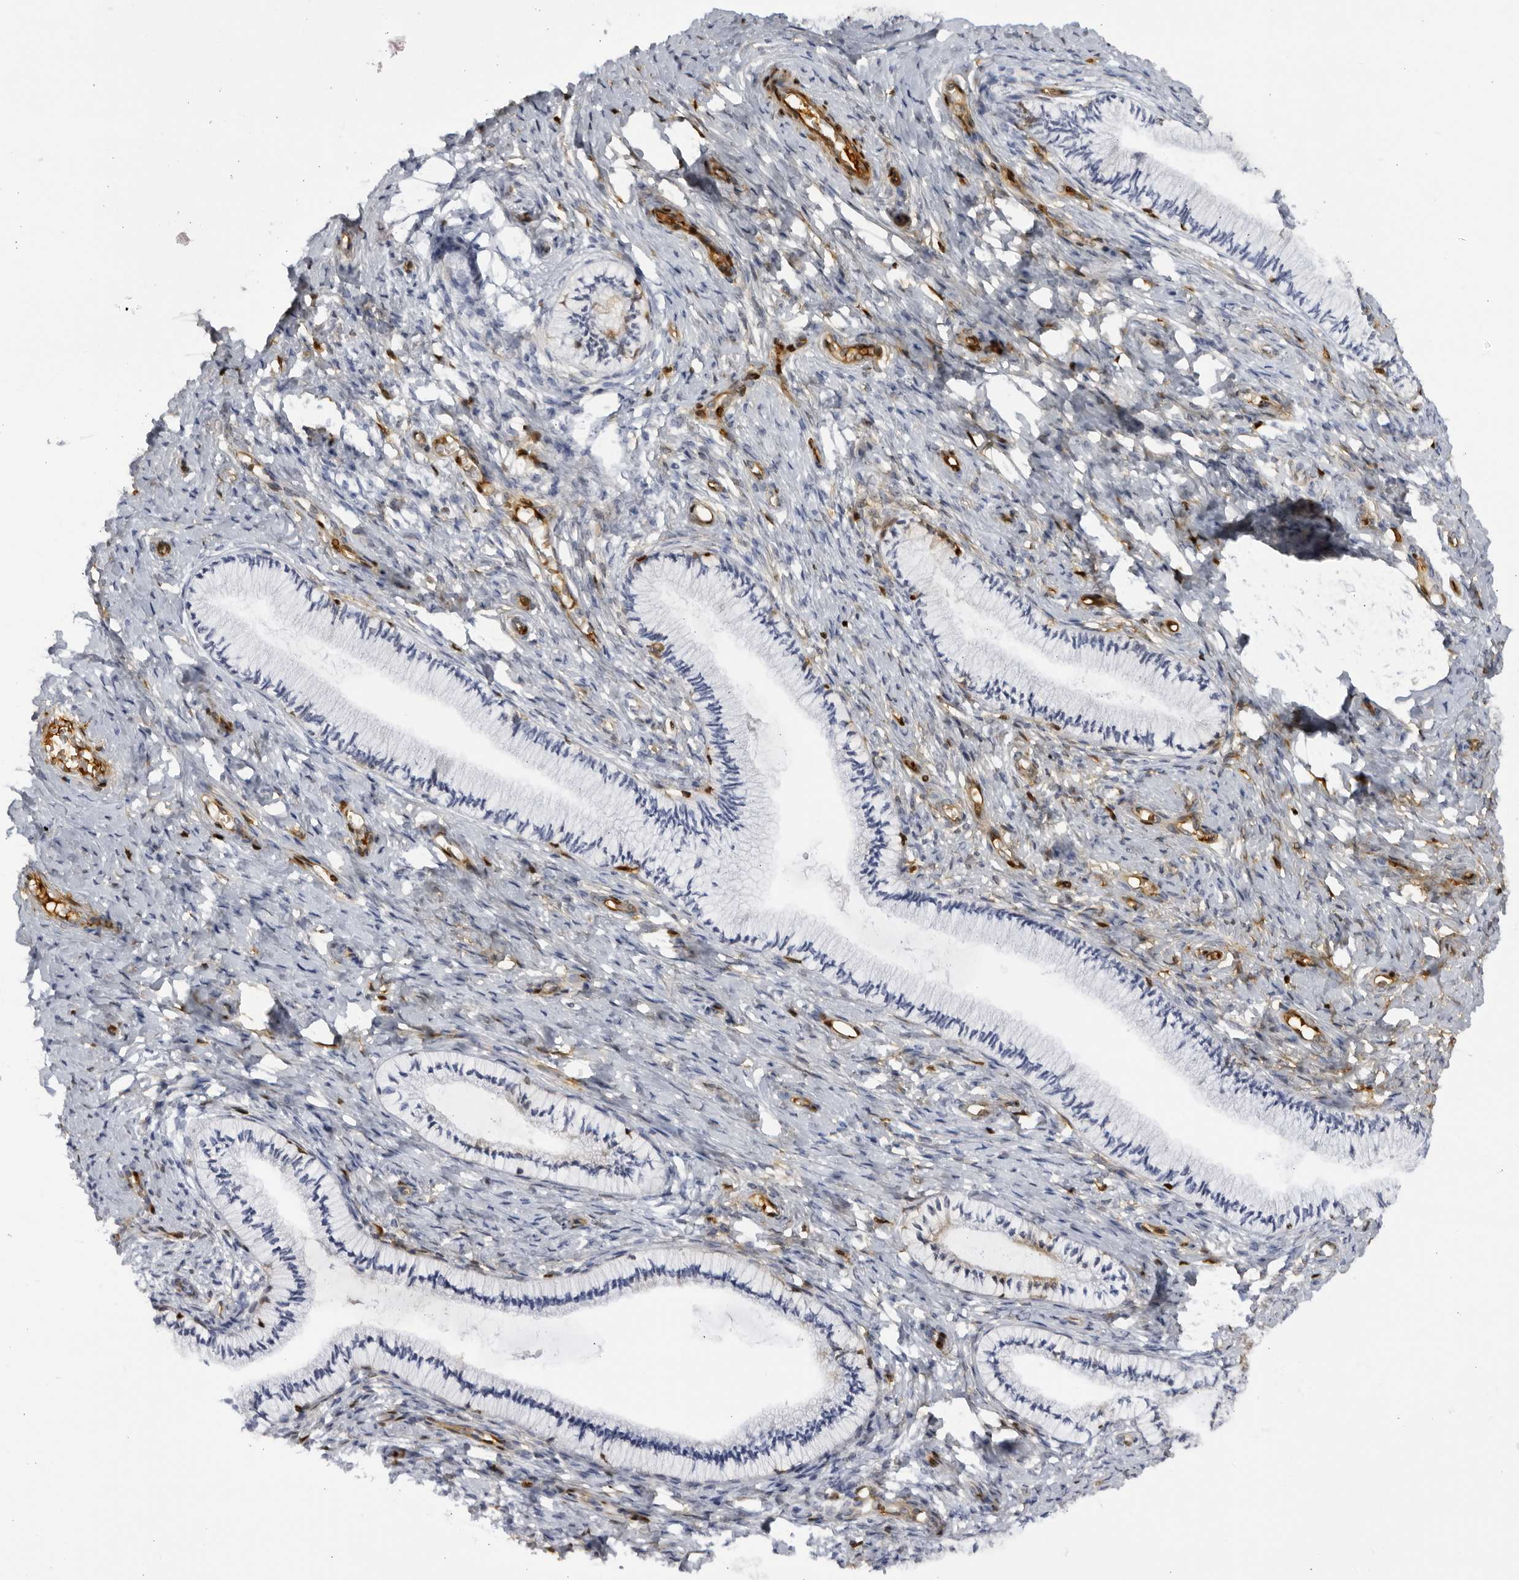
{"staining": {"intensity": "negative", "quantity": "none", "location": "none"}, "tissue": "cervix", "cell_type": "Glandular cells", "image_type": "normal", "snomed": [{"axis": "morphology", "description": "Normal tissue, NOS"}, {"axis": "topography", "description": "Cervix"}], "caption": "Image shows no protein expression in glandular cells of normal cervix.", "gene": "CNBD1", "patient": {"sex": "female", "age": 36}}